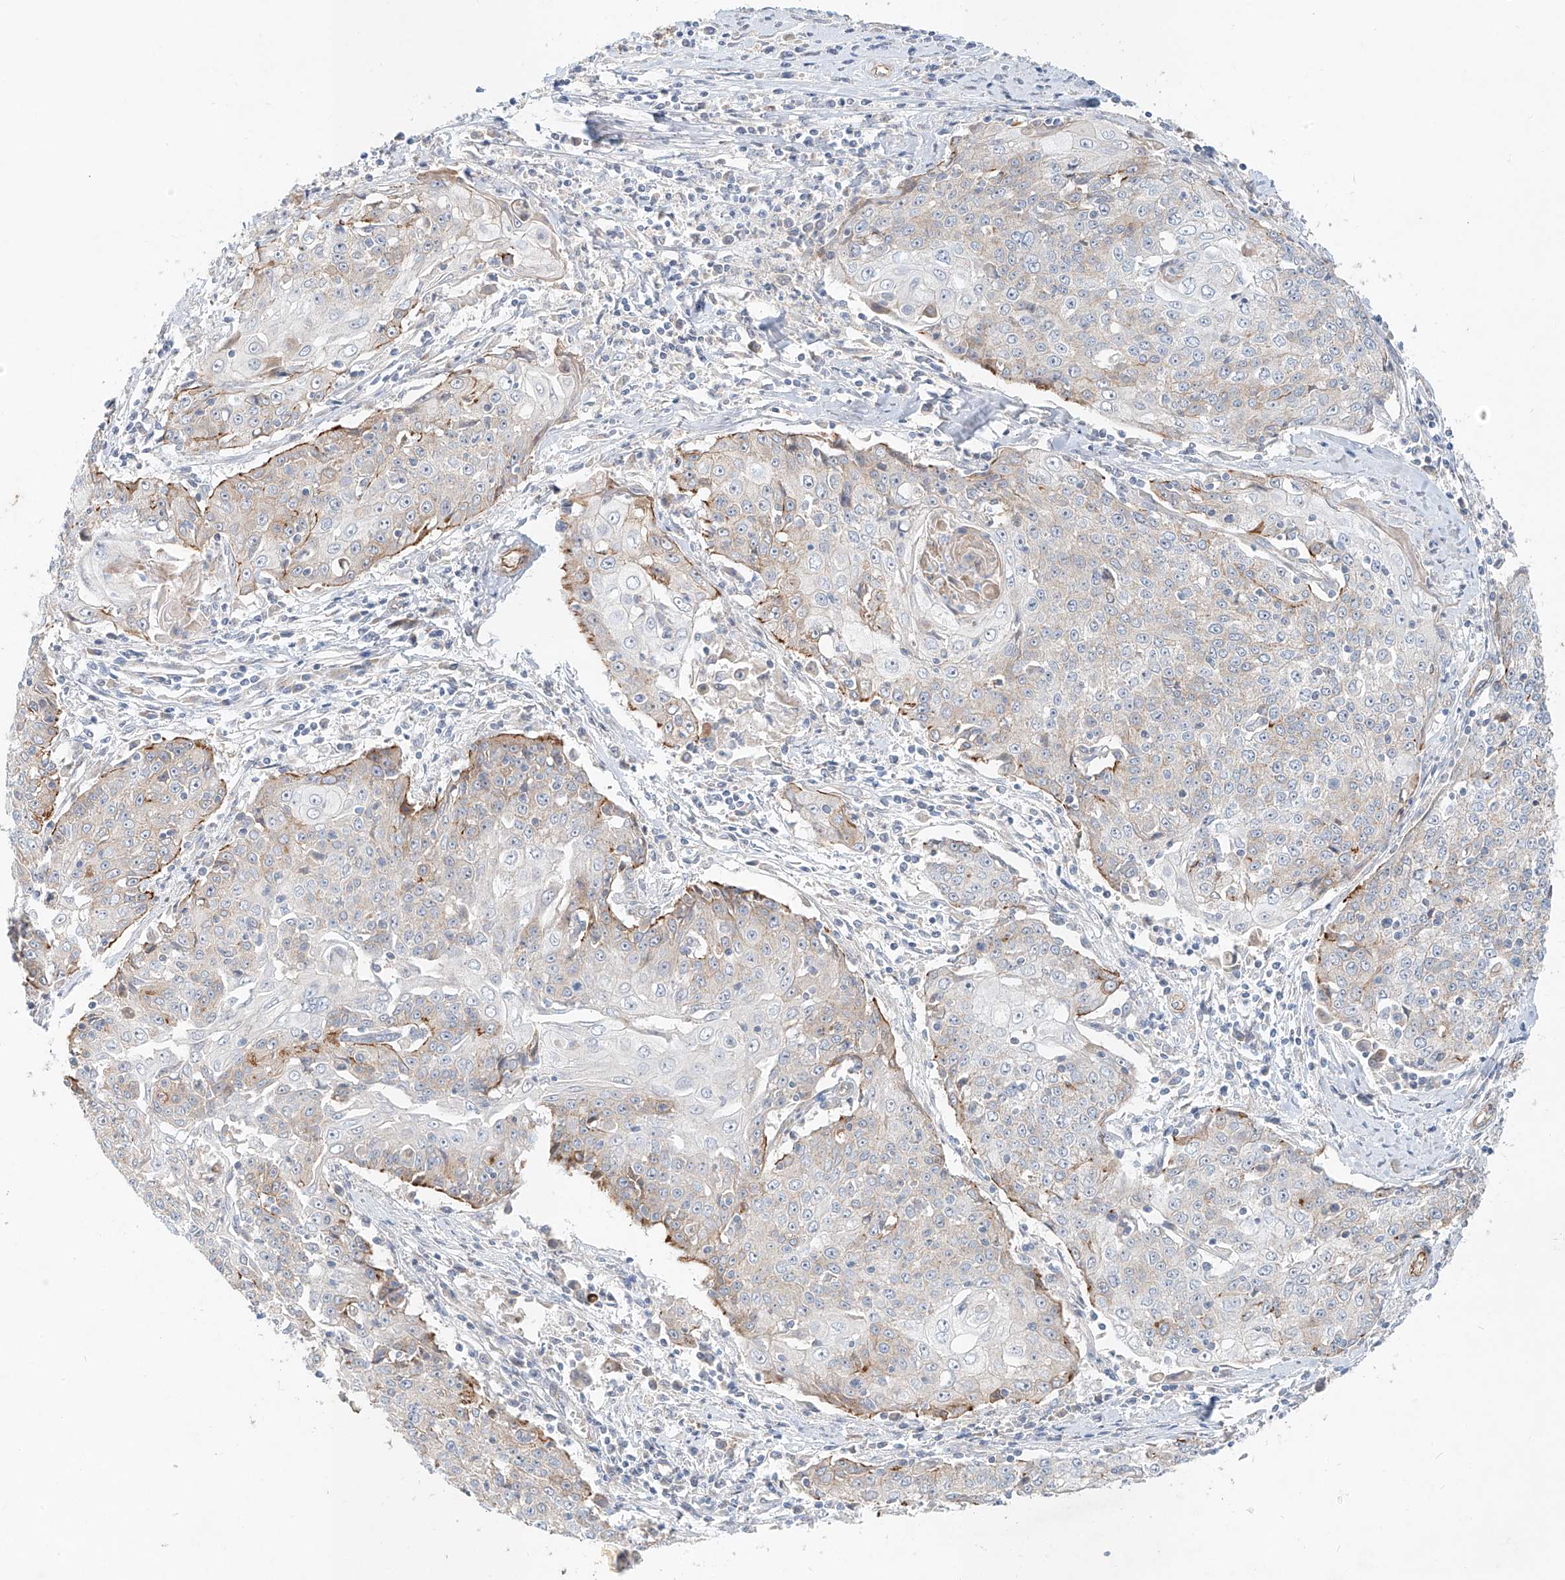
{"staining": {"intensity": "moderate", "quantity": "<25%", "location": "cytoplasmic/membranous"}, "tissue": "cervical cancer", "cell_type": "Tumor cells", "image_type": "cancer", "snomed": [{"axis": "morphology", "description": "Squamous cell carcinoma, NOS"}, {"axis": "topography", "description": "Cervix"}], "caption": "Cervical cancer was stained to show a protein in brown. There is low levels of moderate cytoplasmic/membranous positivity in approximately <25% of tumor cells.", "gene": "AJM1", "patient": {"sex": "female", "age": 48}}